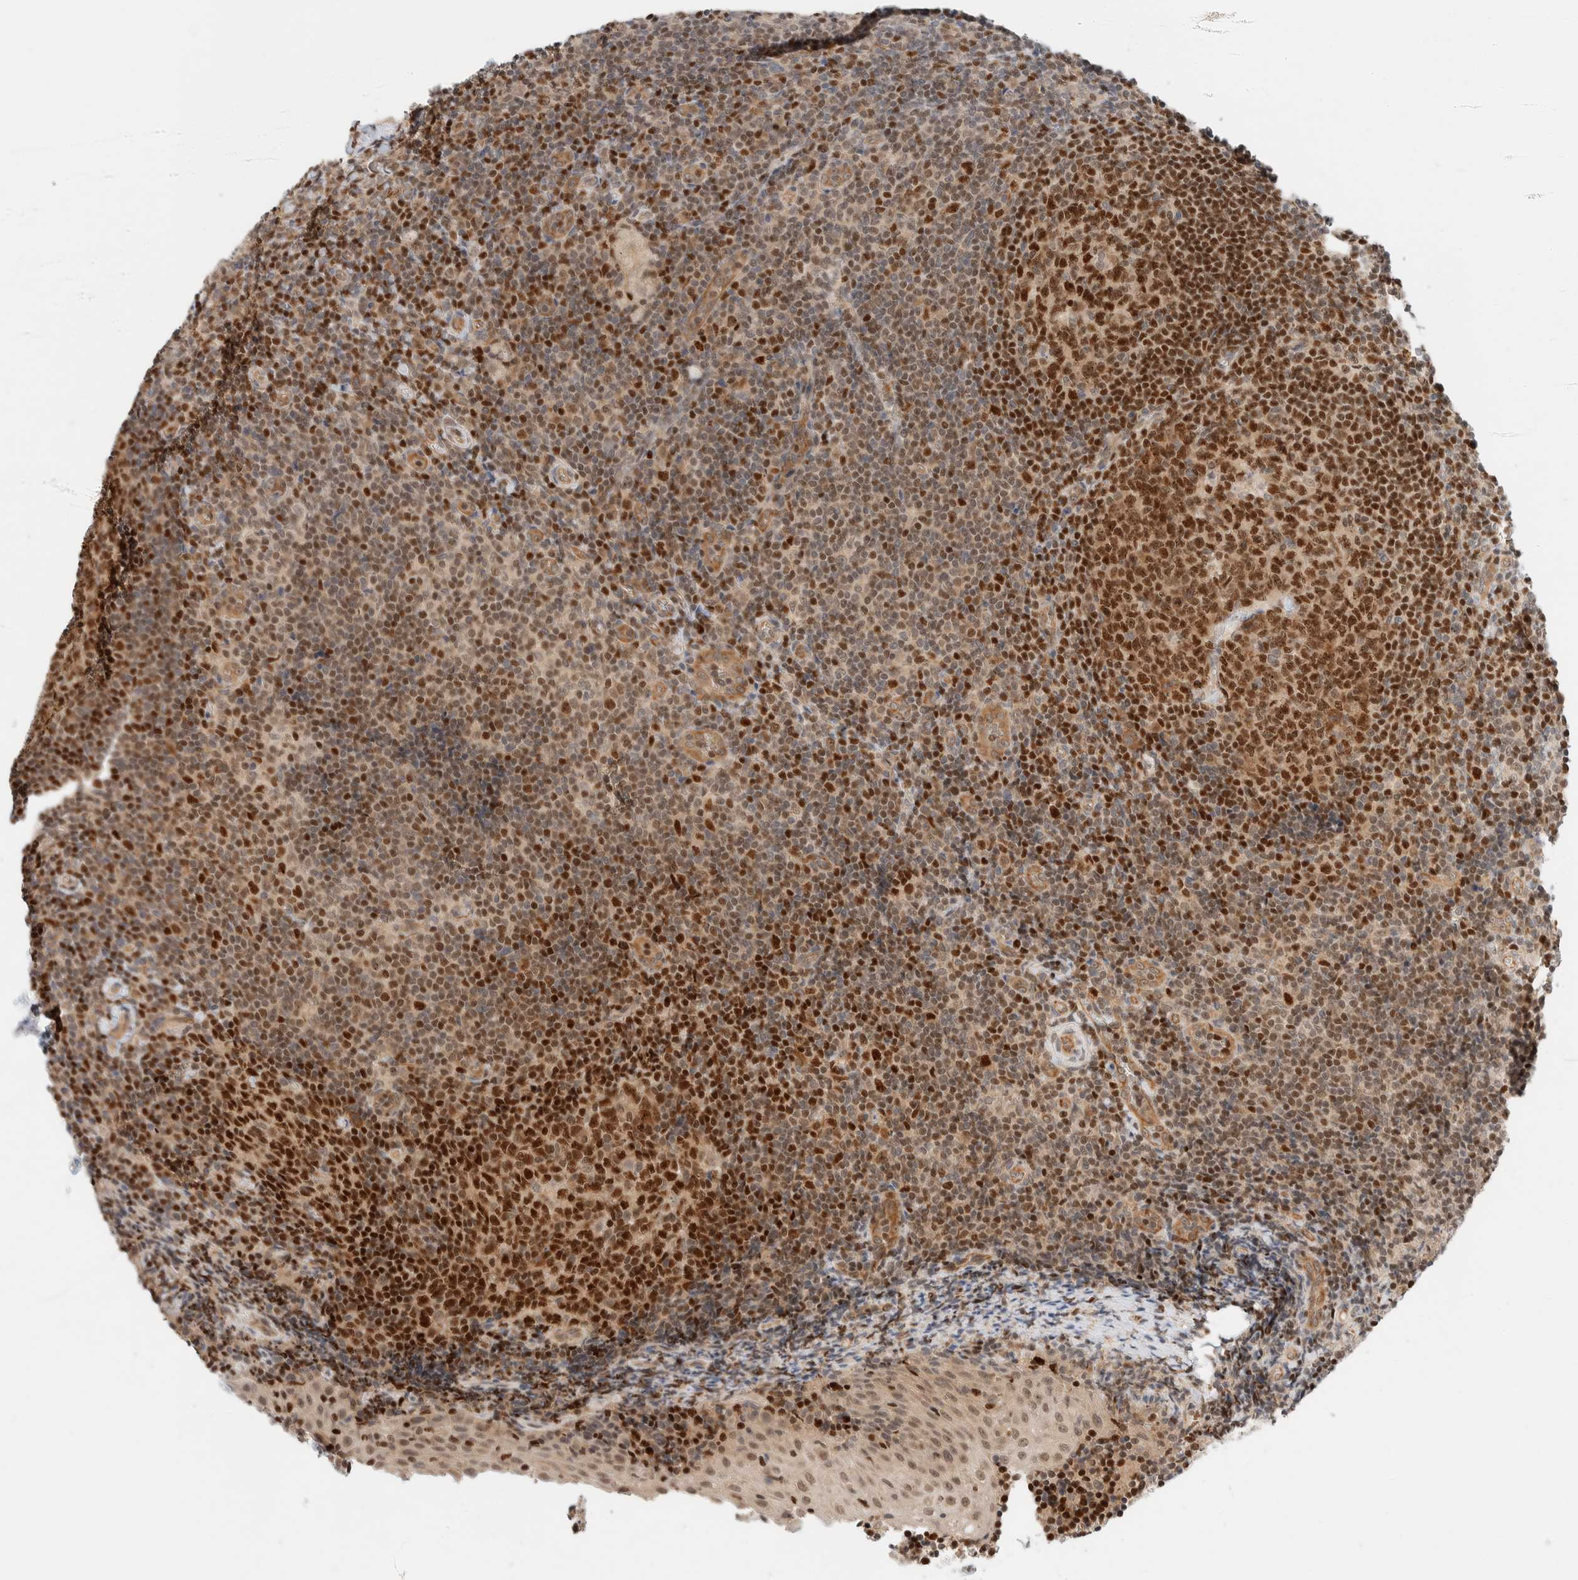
{"staining": {"intensity": "strong", "quantity": ">75%", "location": "nuclear"}, "tissue": "tonsil", "cell_type": "Germinal center cells", "image_type": "normal", "snomed": [{"axis": "morphology", "description": "Normal tissue, NOS"}, {"axis": "topography", "description": "Tonsil"}], "caption": "Immunohistochemical staining of unremarkable tonsil demonstrates strong nuclear protein staining in approximately >75% of germinal center cells. (DAB (3,3'-diaminobenzidine) = brown stain, brightfield microscopy at high magnification).", "gene": "C8orf76", "patient": {"sex": "male", "age": 37}}